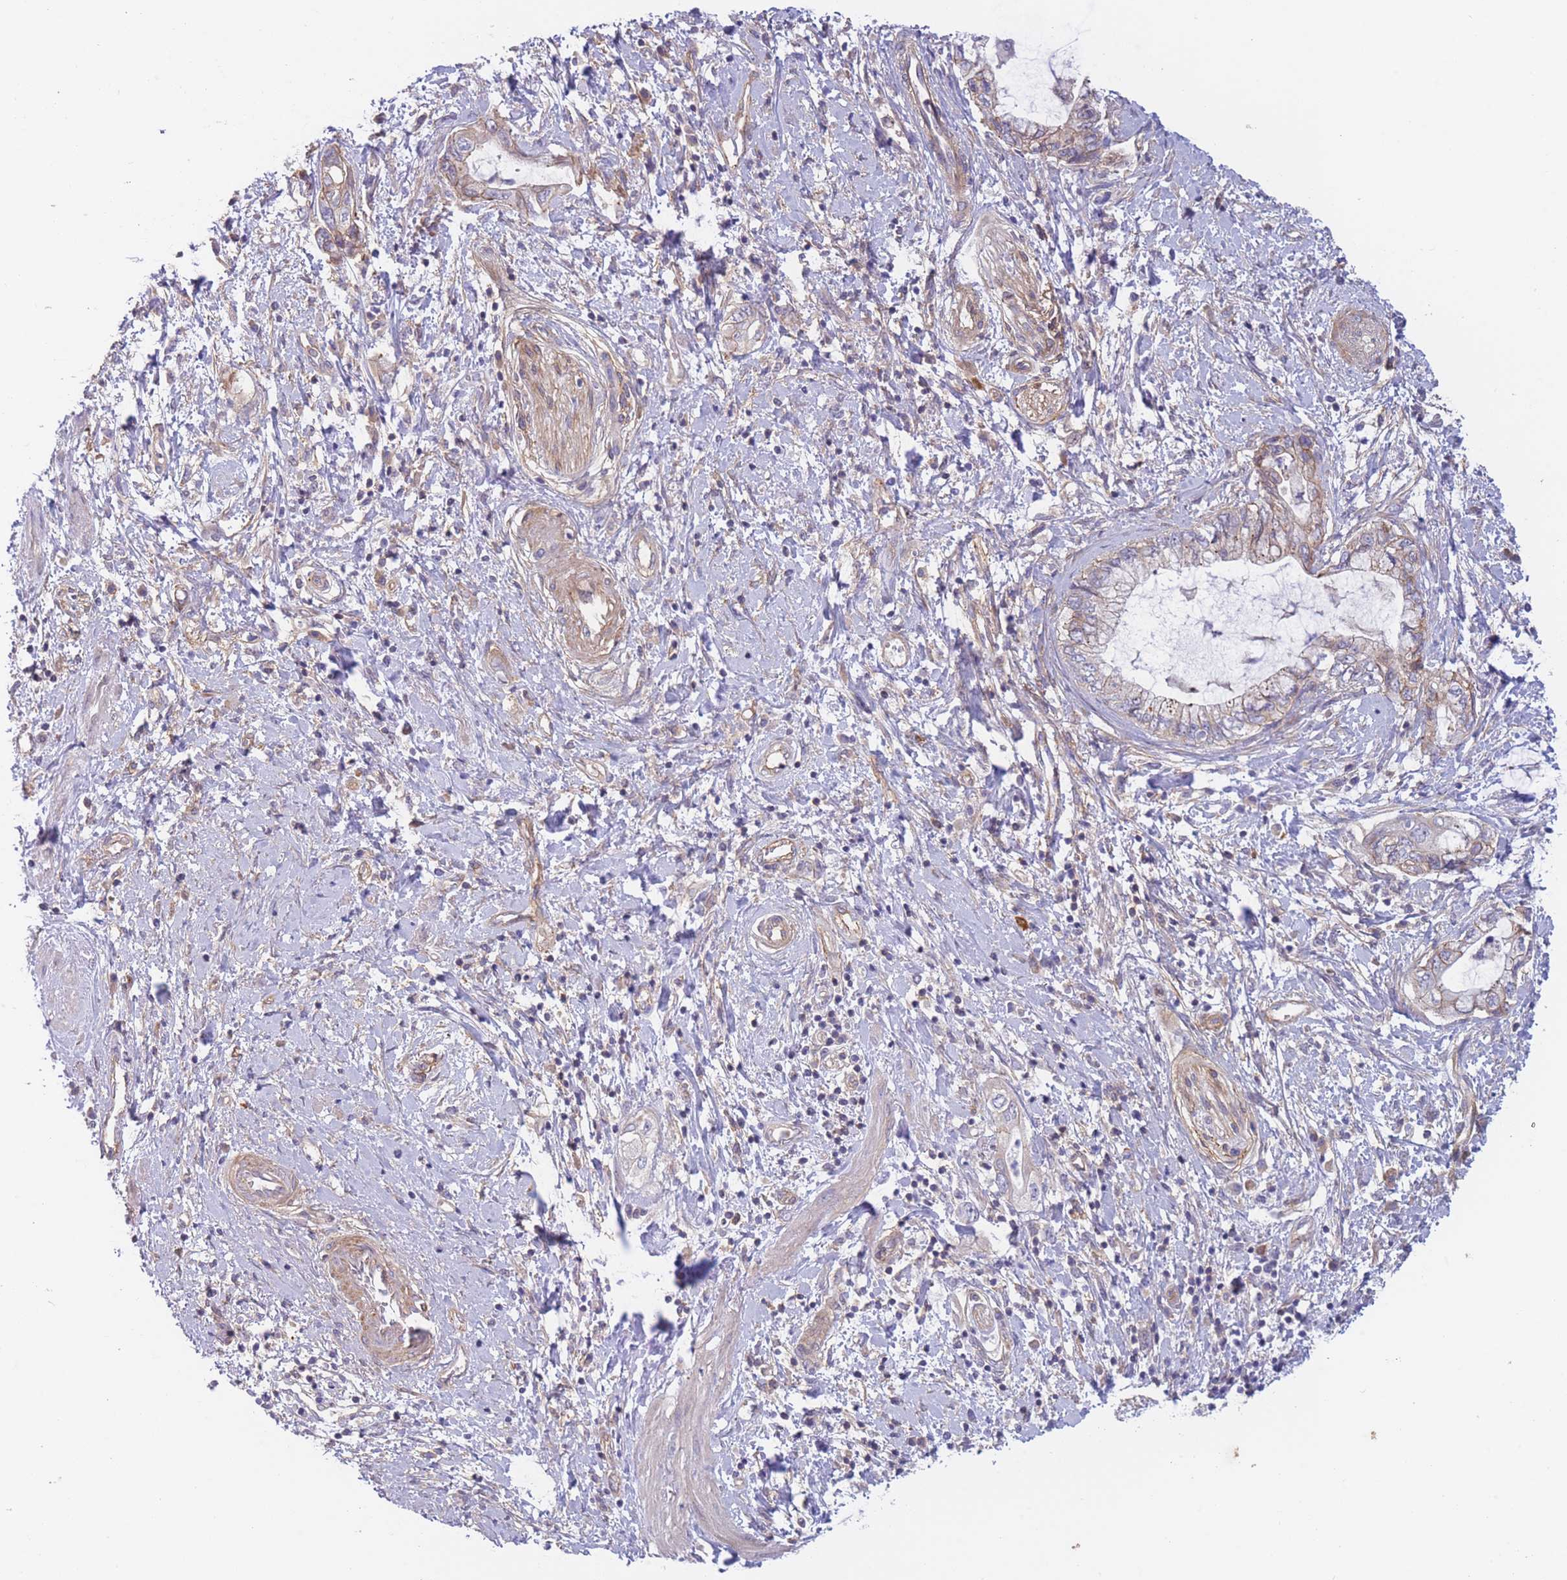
{"staining": {"intensity": "weak", "quantity": "<25%", "location": "cytoplasmic/membranous"}, "tissue": "pancreatic cancer", "cell_type": "Tumor cells", "image_type": "cancer", "snomed": [{"axis": "morphology", "description": "Adenocarcinoma, NOS"}, {"axis": "topography", "description": "Pancreas"}], "caption": "Tumor cells show no significant staining in pancreatic cancer. (DAB IHC, high magnification).", "gene": "WDR93", "patient": {"sex": "female", "age": 73}}